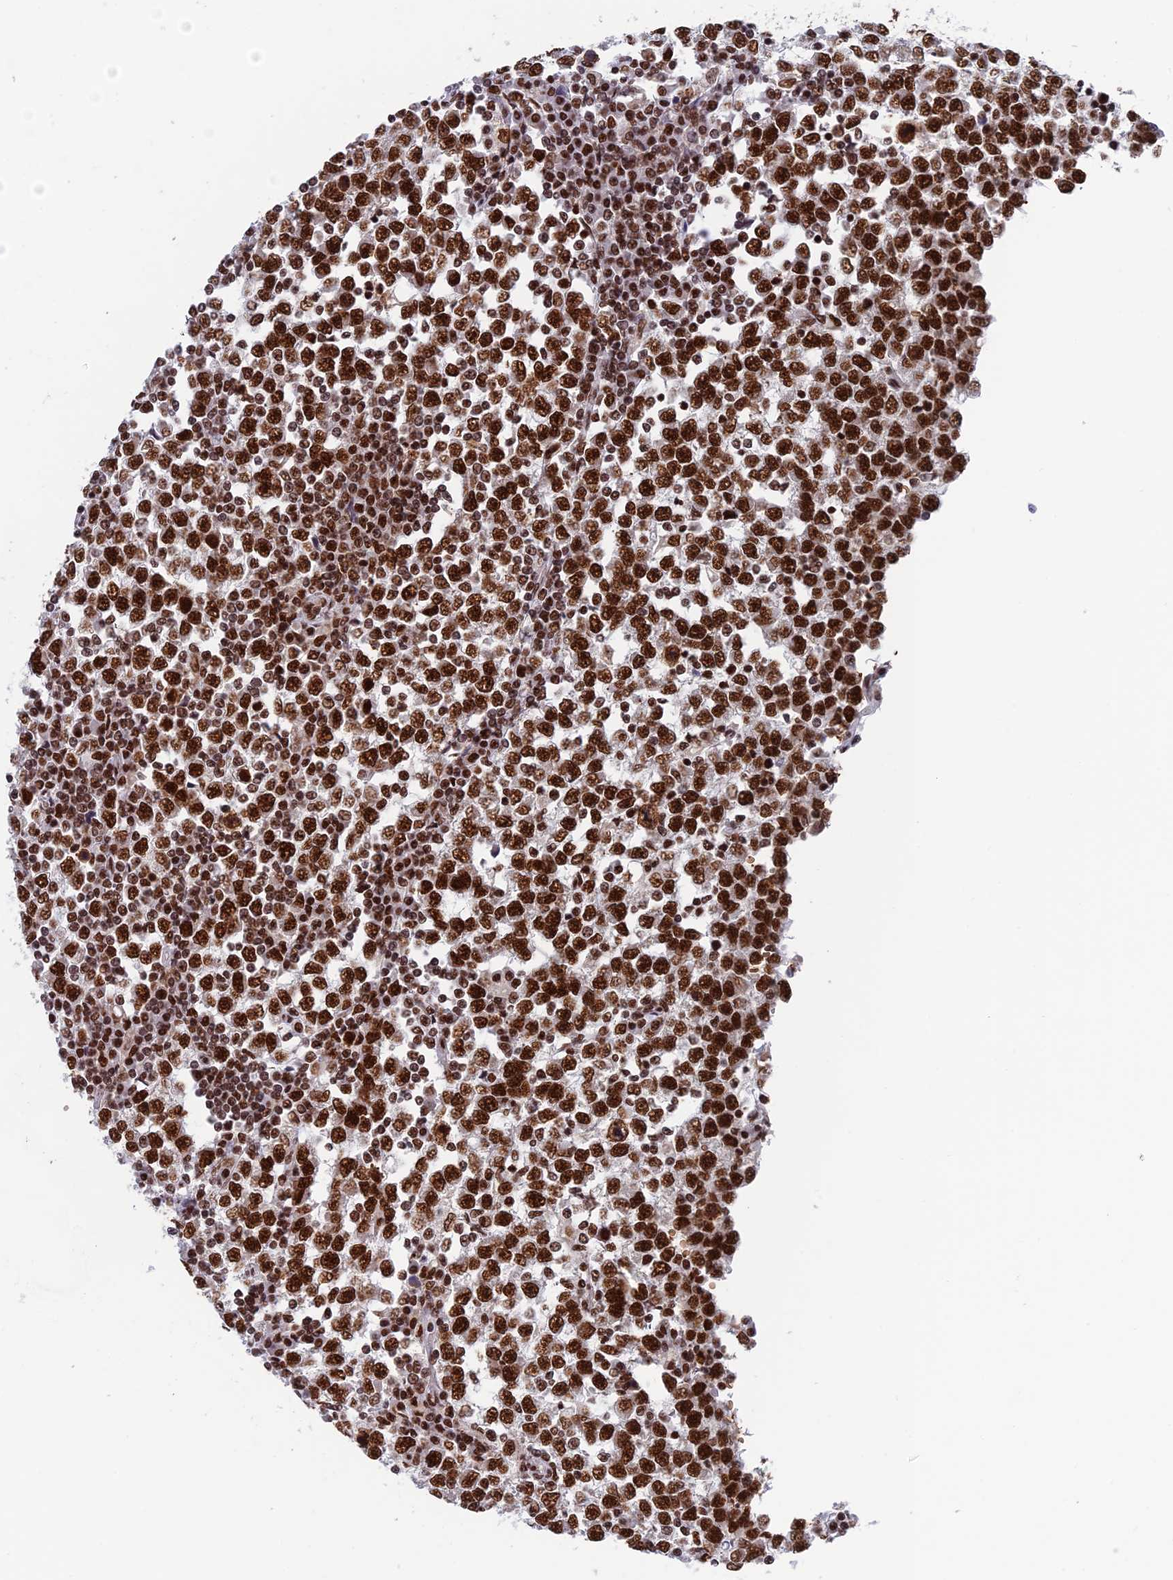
{"staining": {"intensity": "strong", "quantity": ">75%", "location": "nuclear"}, "tissue": "testis cancer", "cell_type": "Tumor cells", "image_type": "cancer", "snomed": [{"axis": "morphology", "description": "Seminoma, NOS"}, {"axis": "topography", "description": "Testis"}], "caption": "A high-resolution image shows immunohistochemistry (IHC) staining of testis seminoma, which displays strong nuclear staining in about >75% of tumor cells. The staining was performed using DAB, with brown indicating positive protein expression. Nuclei are stained blue with hematoxylin.", "gene": "EEF1AKMT3", "patient": {"sex": "male", "age": 65}}